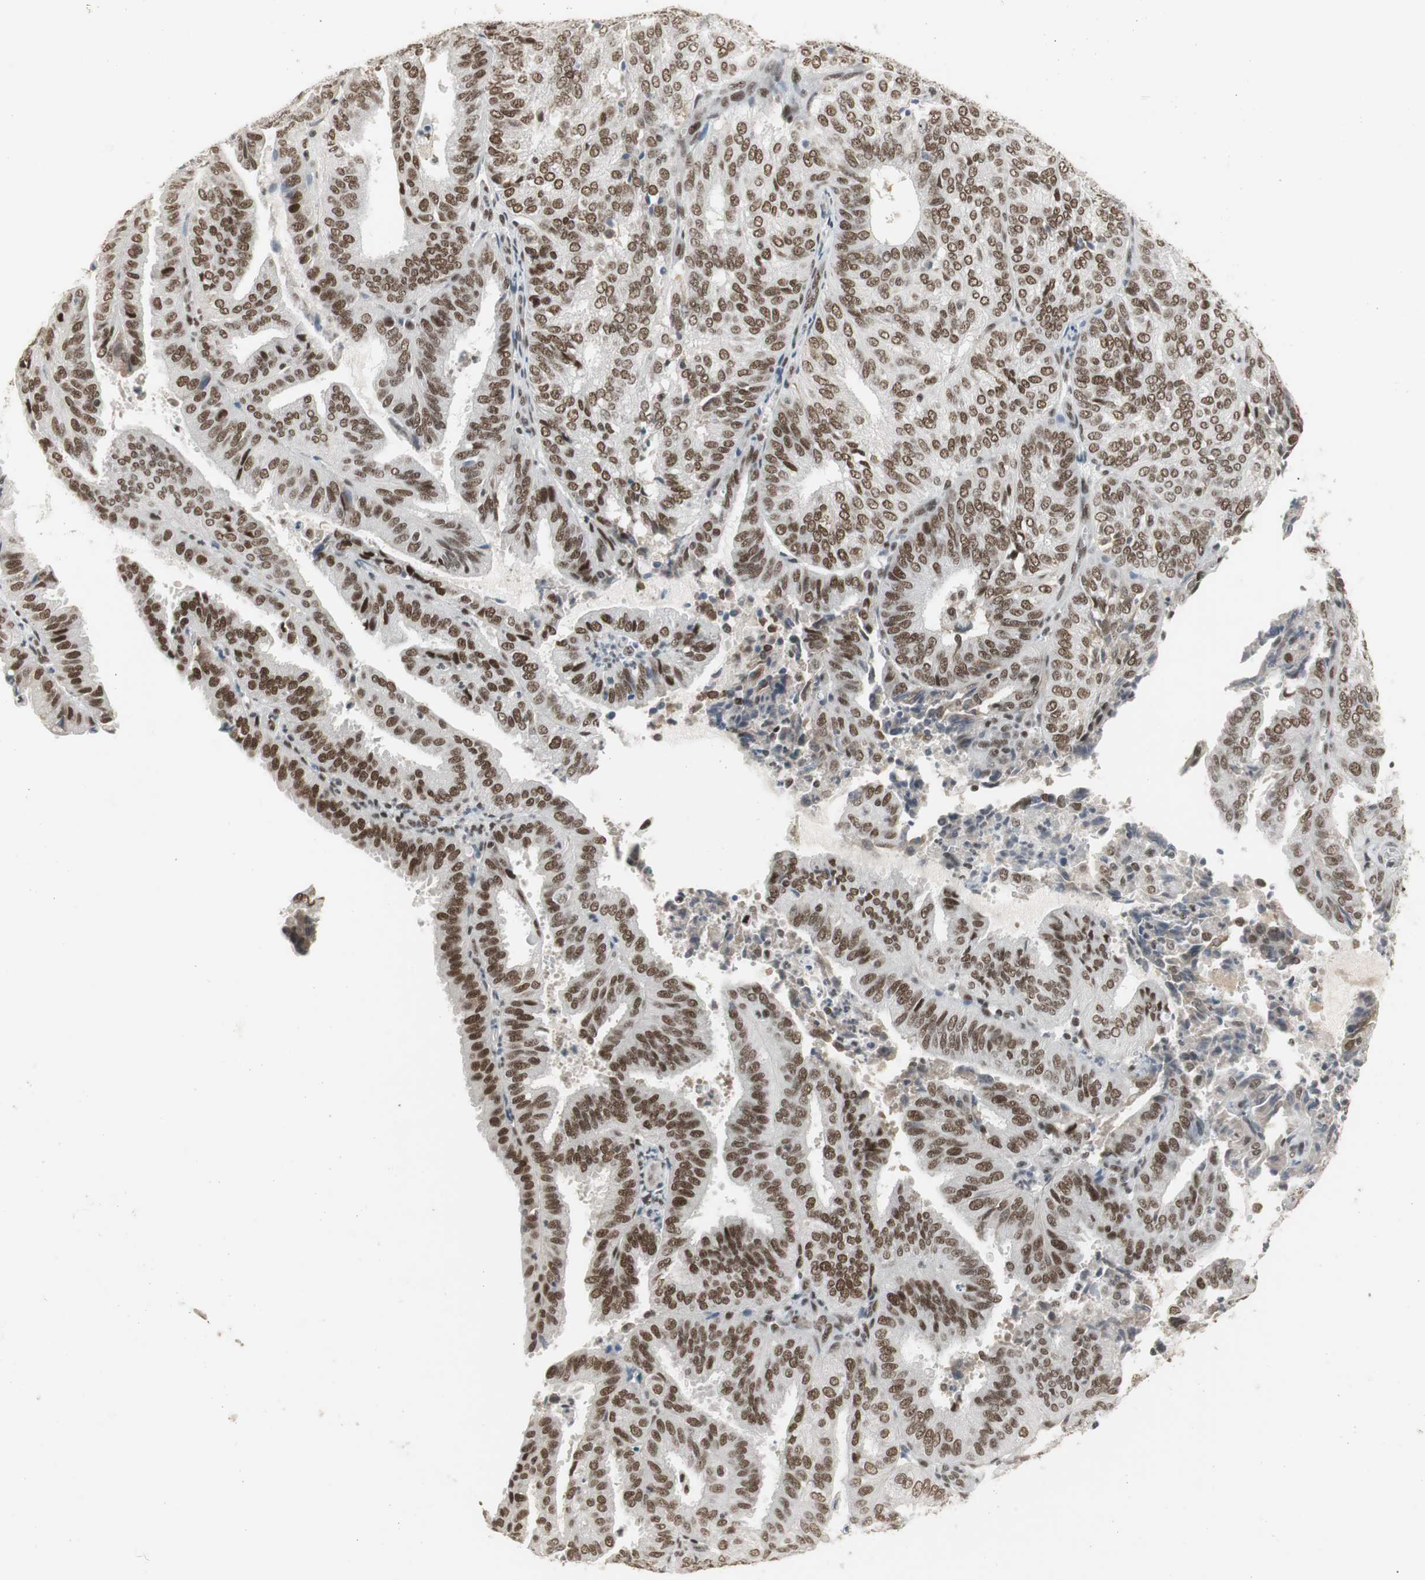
{"staining": {"intensity": "strong", "quantity": ">75%", "location": "nuclear"}, "tissue": "endometrial cancer", "cell_type": "Tumor cells", "image_type": "cancer", "snomed": [{"axis": "morphology", "description": "Adenocarcinoma, NOS"}, {"axis": "topography", "description": "Uterus"}], "caption": "Protein positivity by IHC shows strong nuclear staining in approximately >75% of tumor cells in endometrial cancer. (Stains: DAB (3,3'-diaminobenzidine) in brown, nuclei in blue, Microscopy: brightfield microscopy at high magnification).", "gene": "RTF1", "patient": {"sex": "female", "age": 60}}